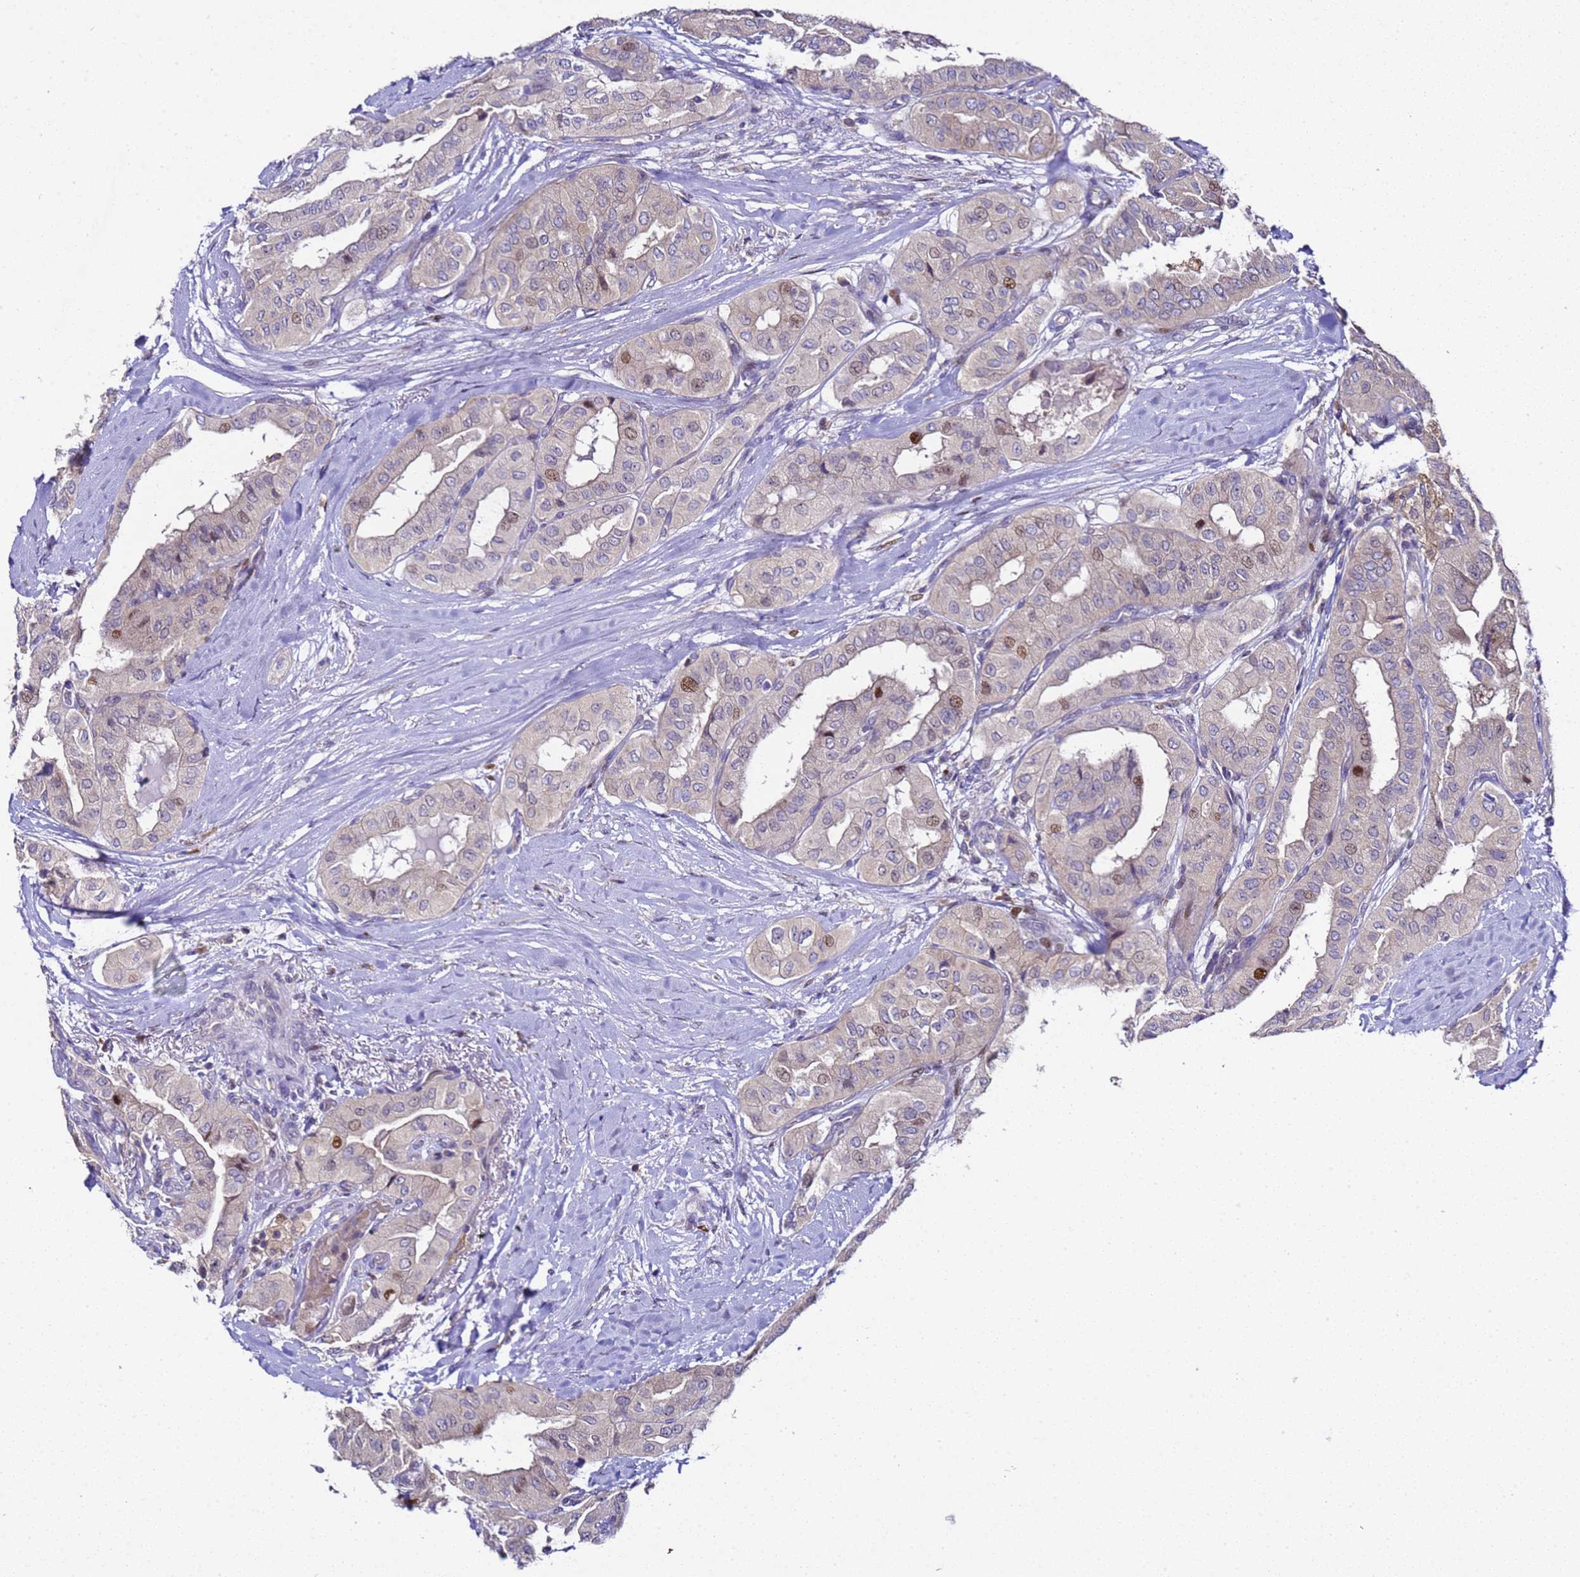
{"staining": {"intensity": "weak", "quantity": "<25%", "location": "cytoplasmic/membranous"}, "tissue": "thyroid cancer", "cell_type": "Tumor cells", "image_type": "cancer", "snomed": [{"axis": "morphology", "description": "Papillary adenocarcinoma, NOS"}, {"axis": "topography", "description": "Thyroid gland"}], "caption": "Immunohistochemistry of human thyroid cancer (papillary adenocarcinoma) shows no positivity in tumor cells.", "gene": "ALG3", "patient": {"sex": "female", "age": 59}}